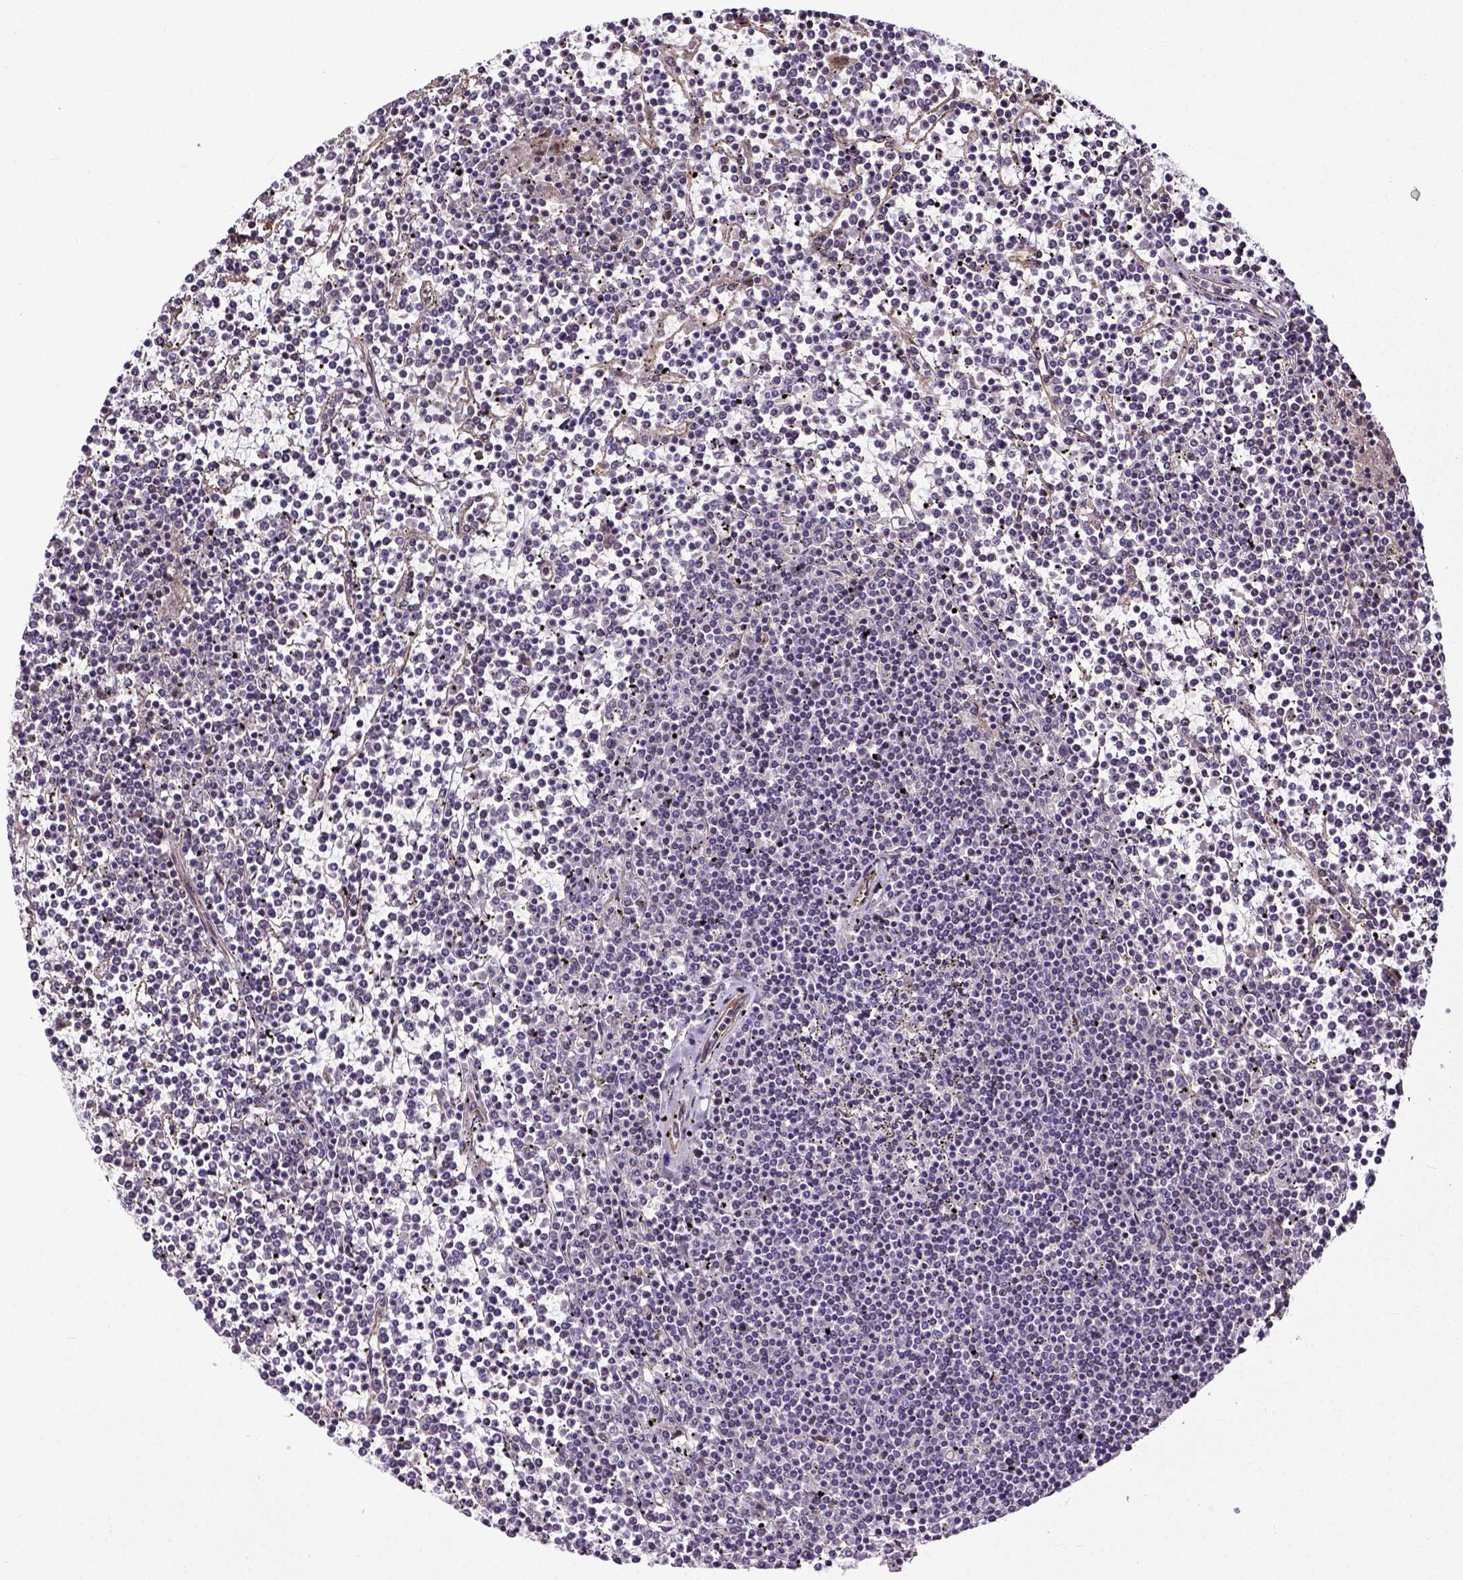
{"staining": {"intensity": "negative", "quantity": "none", "location": "none"}, "tissue": "lymphoma", "cell_type": "Tumor cells", "image_type": "cancer", "snomed": [{"axis": "morphology", "description": "Malignant lymphoma, non-Hodgkin's type, Low grade"}, {"axis": "topography", "description": "Spleen"}], "caption": "This image is of malignant lymphoma, non-Hodgkin's type (low-grade) stained with immunohistochemistry to label a protein in brown with the nuclei are counter-stained blue. There is no positivity in tumor cells.", "gene": "DICER1", "patient": {"sex": "female", "age": 19}}